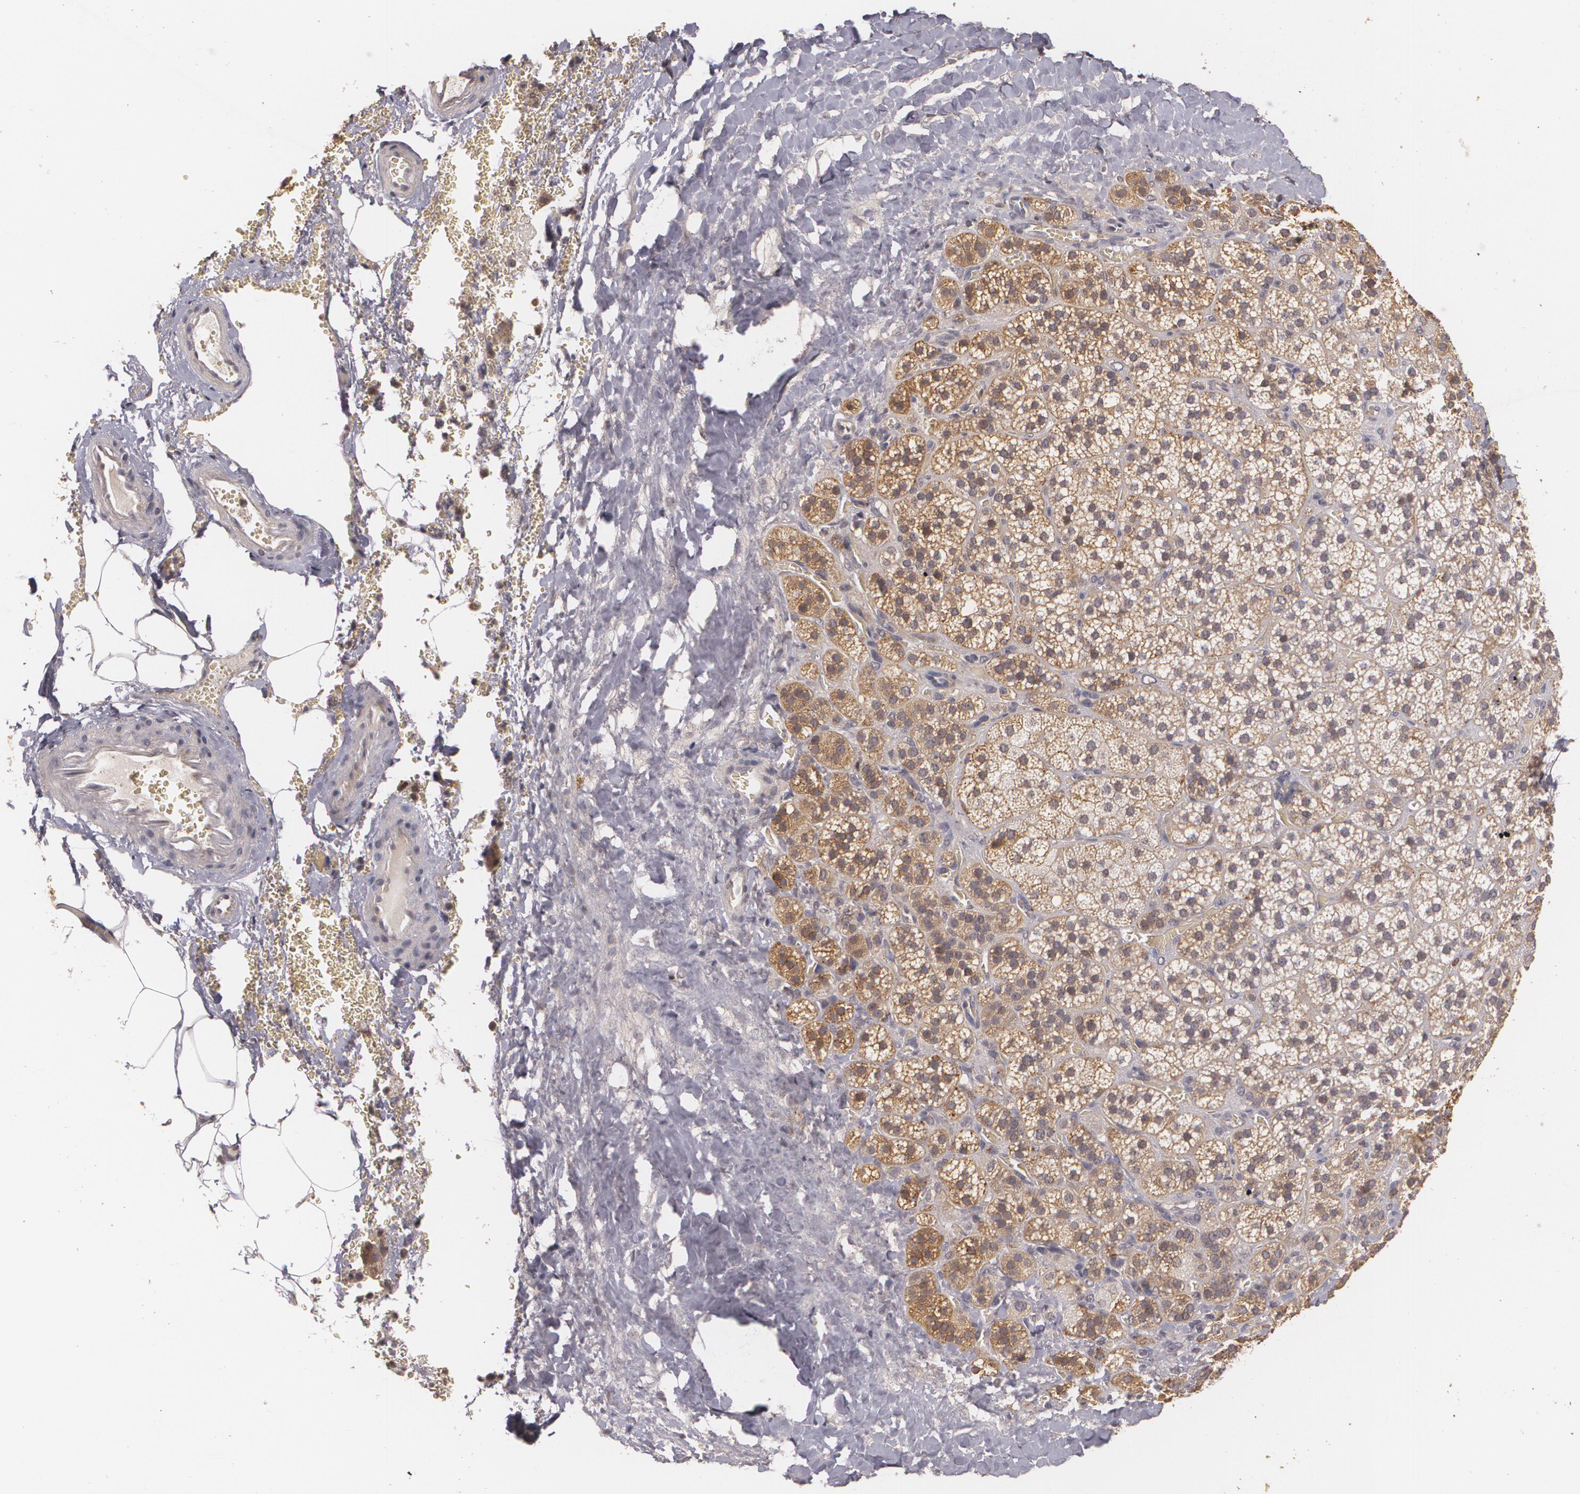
{"staining": {"intensity": "moderate", "quantity": "25%-75%", "location": "cytoplasmic/membranous"}, "tissue": "adrenal gland", "cell_type": "Glandular cells", "image_type": "normal", "snomed": [{"axis": "morphology", "description": "Normal tissue, NOS"}, {"axis": "topography", "description": "Adrenal gland"}], "caption": "Immunohistochemistry (IHC) histopathology image of unremarkable adrenal gland stained for a protein (brown), which demonstrates medium levels of moderate cytoplasmic/membranous expression in about 25%-75% of glandular cells.", "gene": "BRCA1", "patient": {"sex": "female", "age": 71}}